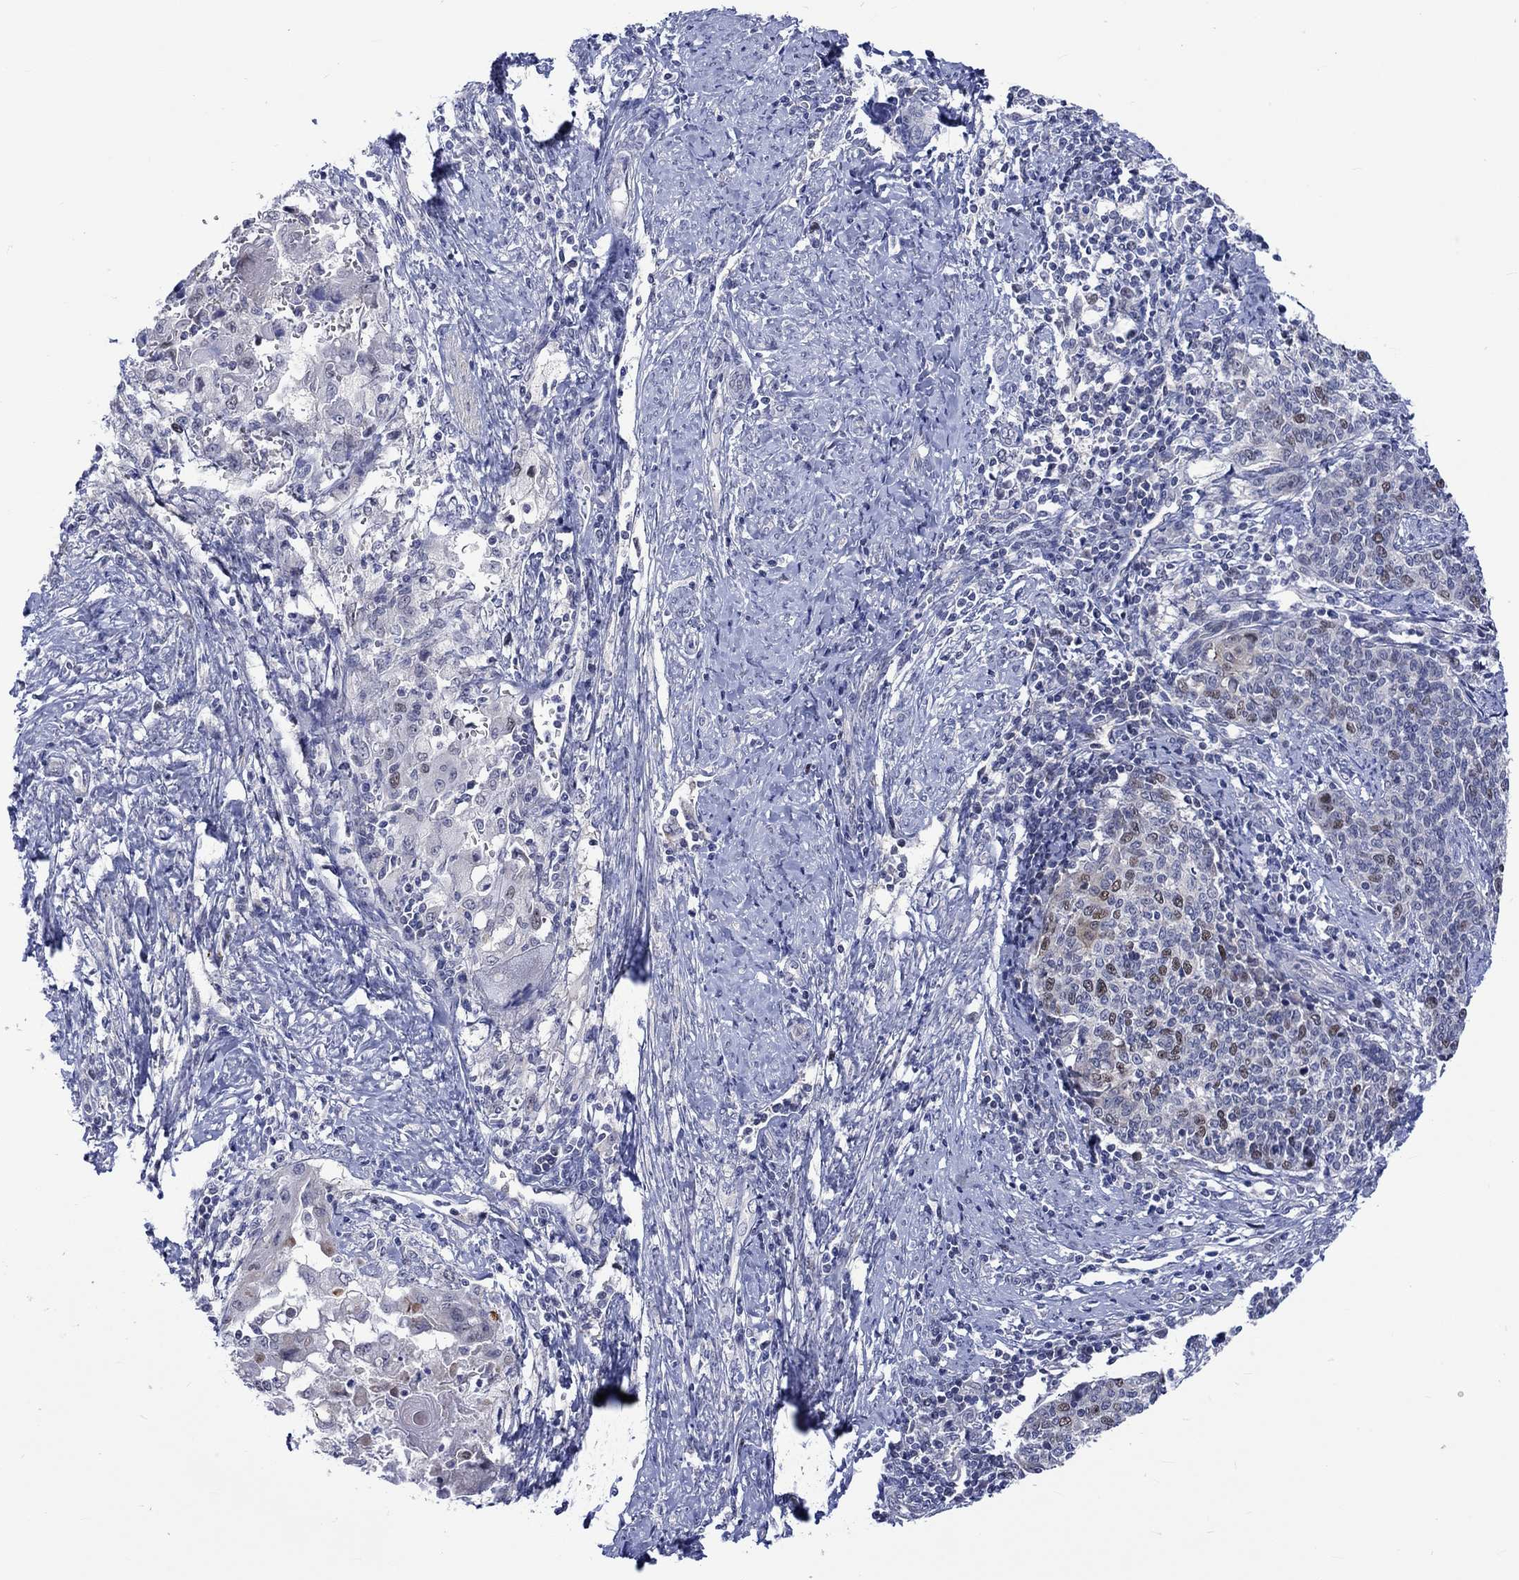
{"staining": {"intensity": "moderate", "quantity": "<25%", "location": "nuclear"}, "tissue": "cervical cancer", "cell_type": "Tumor cells", "image_type": "cancer", "snomed": [{"axis": "morphology", "description": "Squamous cell carcinoma, NOS"}, {"axis": "topography", "description": "Cervix"}], "caption": "IHC histopathology image of cervical cancer stained for a protein (brown), which shows low levels of moderate nuclear staining in approximately <25% of tumor cells.", "gene": "E2F8", "patient": {"sex": "female", "age": 39}}